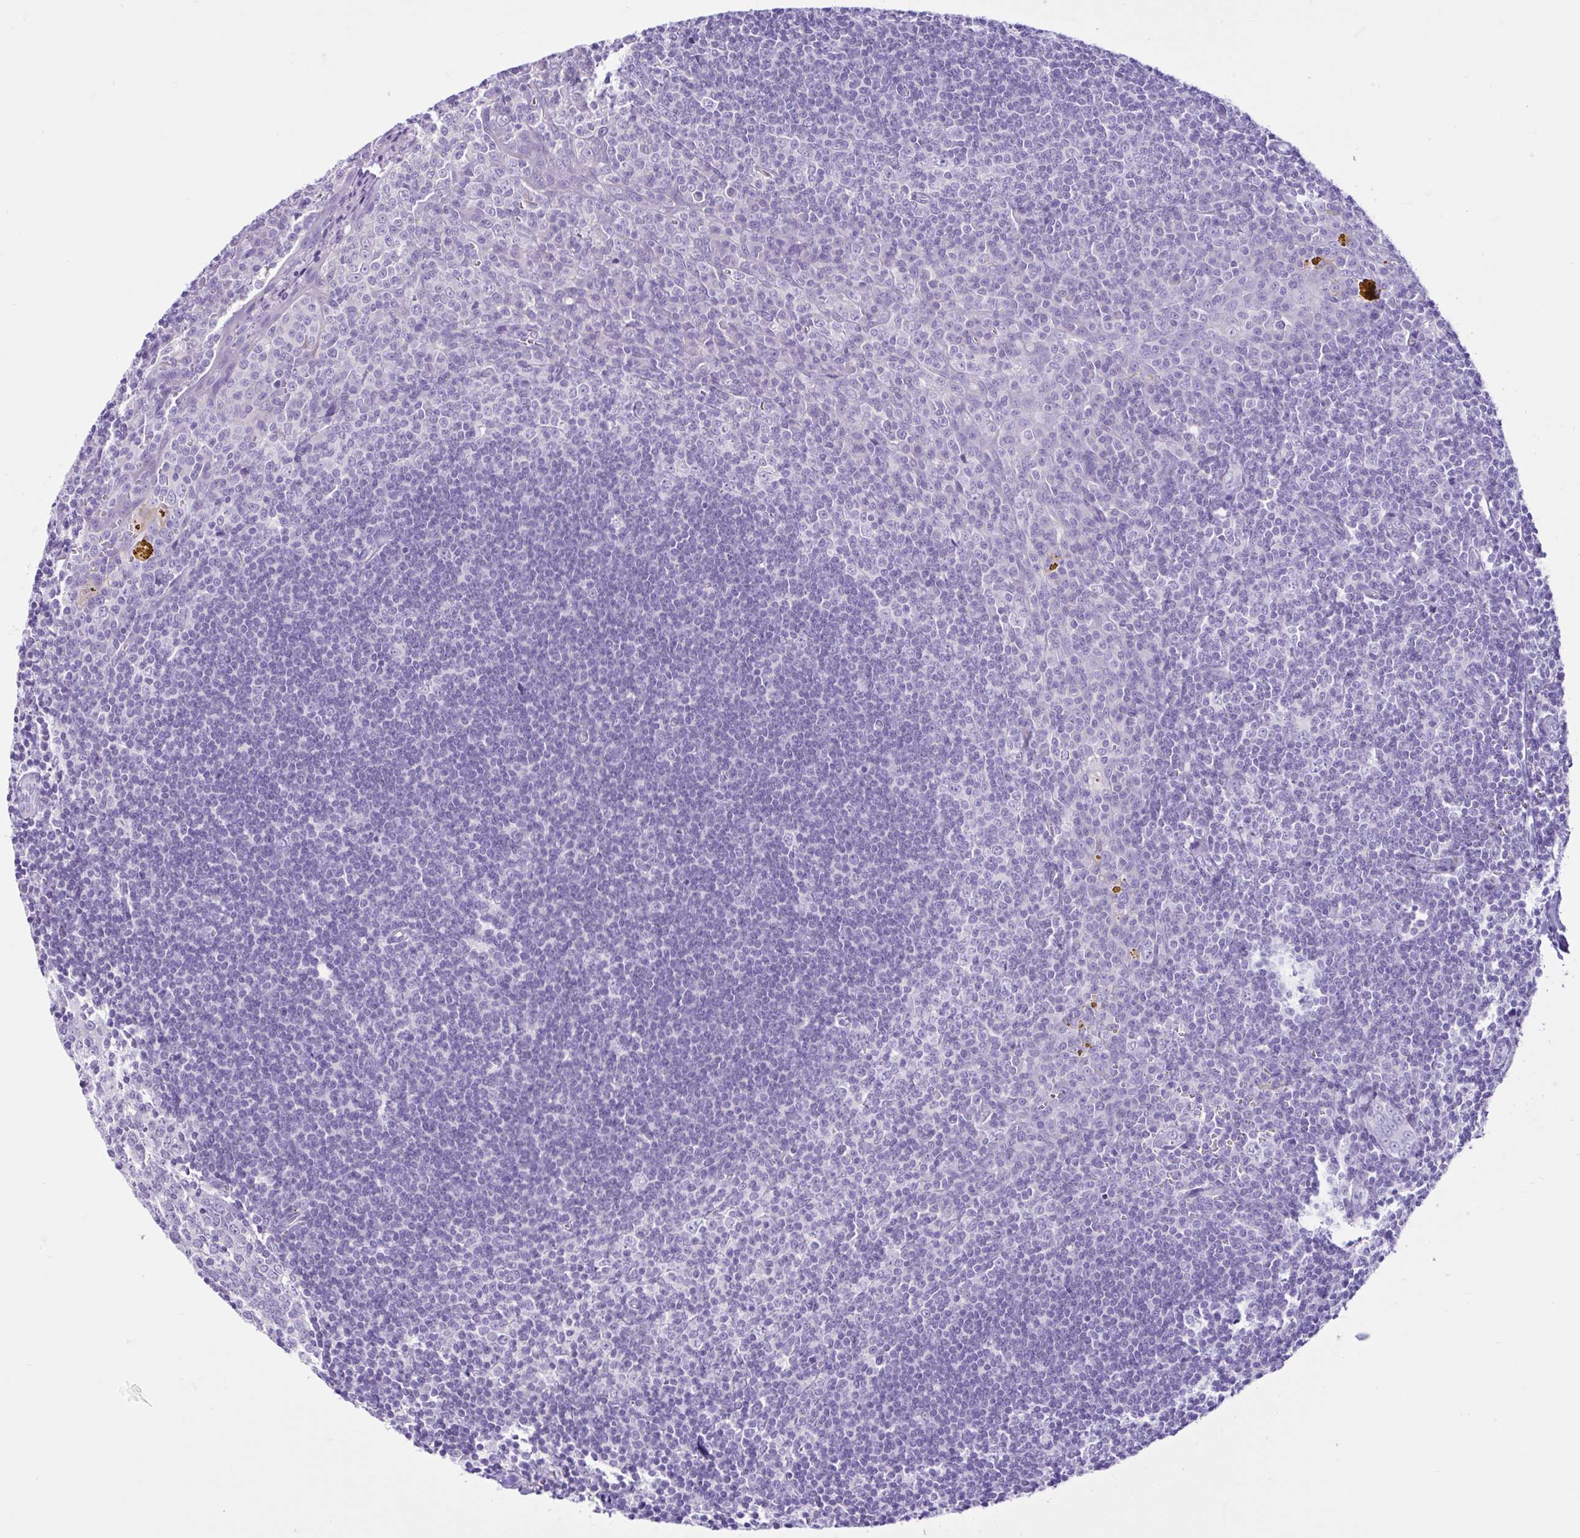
{"staining": {"intensity": "negative", "quantity": "none", "location": "none"}, "tissue": "tonsil", "cell_type": "Germinal center cells", "image_type": "normal", "snomed": [{"axis": "morphology", "description": "Normal tissue, NOS"}, {"axis": "topography", "description": "Tonsil"}], "caption": "Human tonsil stained for a protein using immunohistochemistry (IHC) exhibits no positivity in germinal center cells.", "gene": "CYP19A1", "patient": {"sex": "male", "age": 27}}